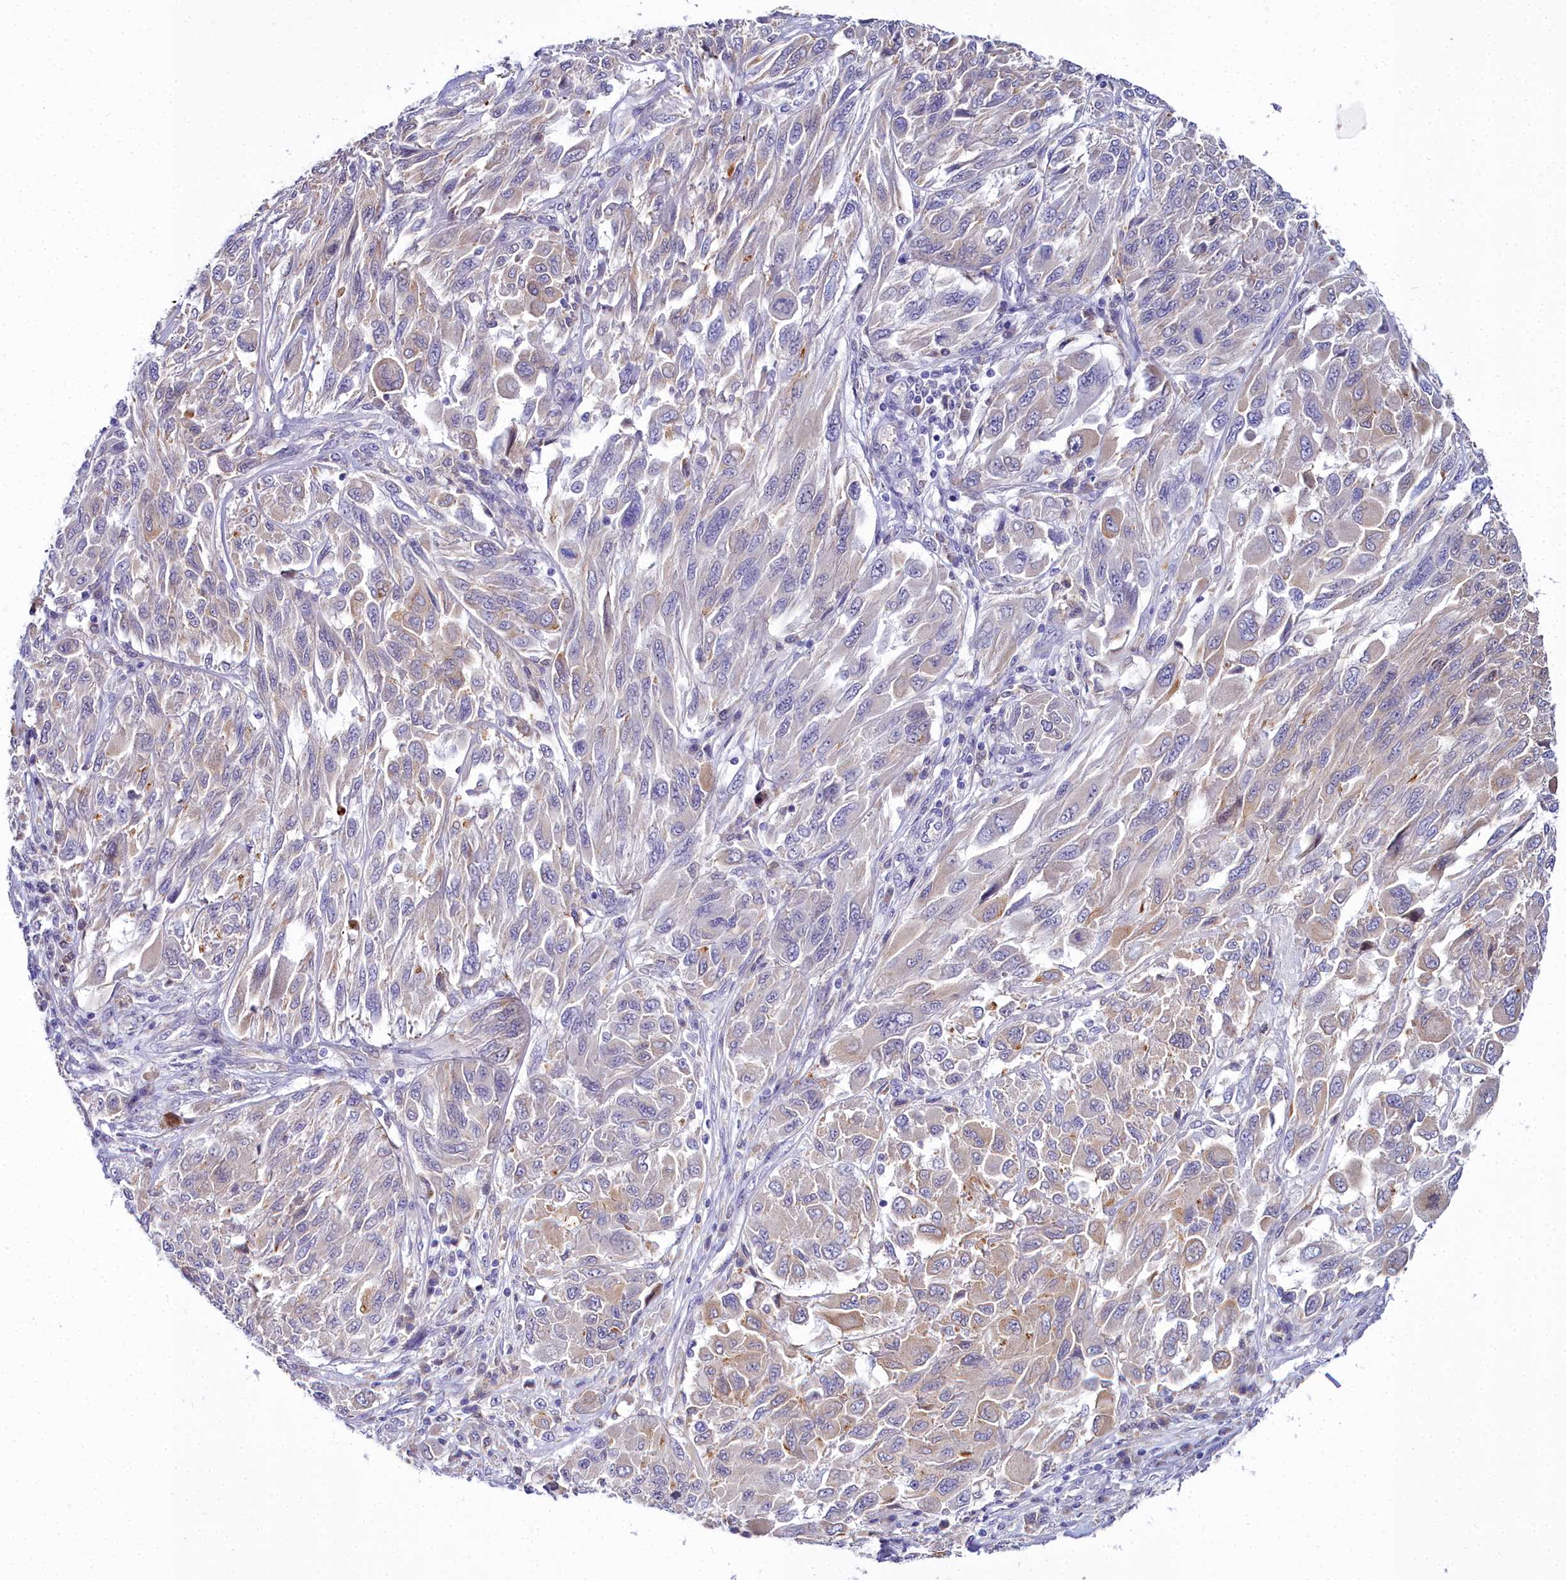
{"staining": {"intensity": "weak", "quantity": "<25%", "location": "cytoplasmic/membranous"}, "tissue": "melanoma", "cell_type": "Tumor cells", "image_type": "cancer", "snomed": [{"axis": "morphology", "description": "Malignant melanoma, NOS"}, {"axis": "topography", "description": "Skin"}], "caption": "Image shows no protein staining in tumor cells of malignant melanoma tissue.", "gene": "ELAPOR2", "patient": {"sex": "female", "age": 91}}